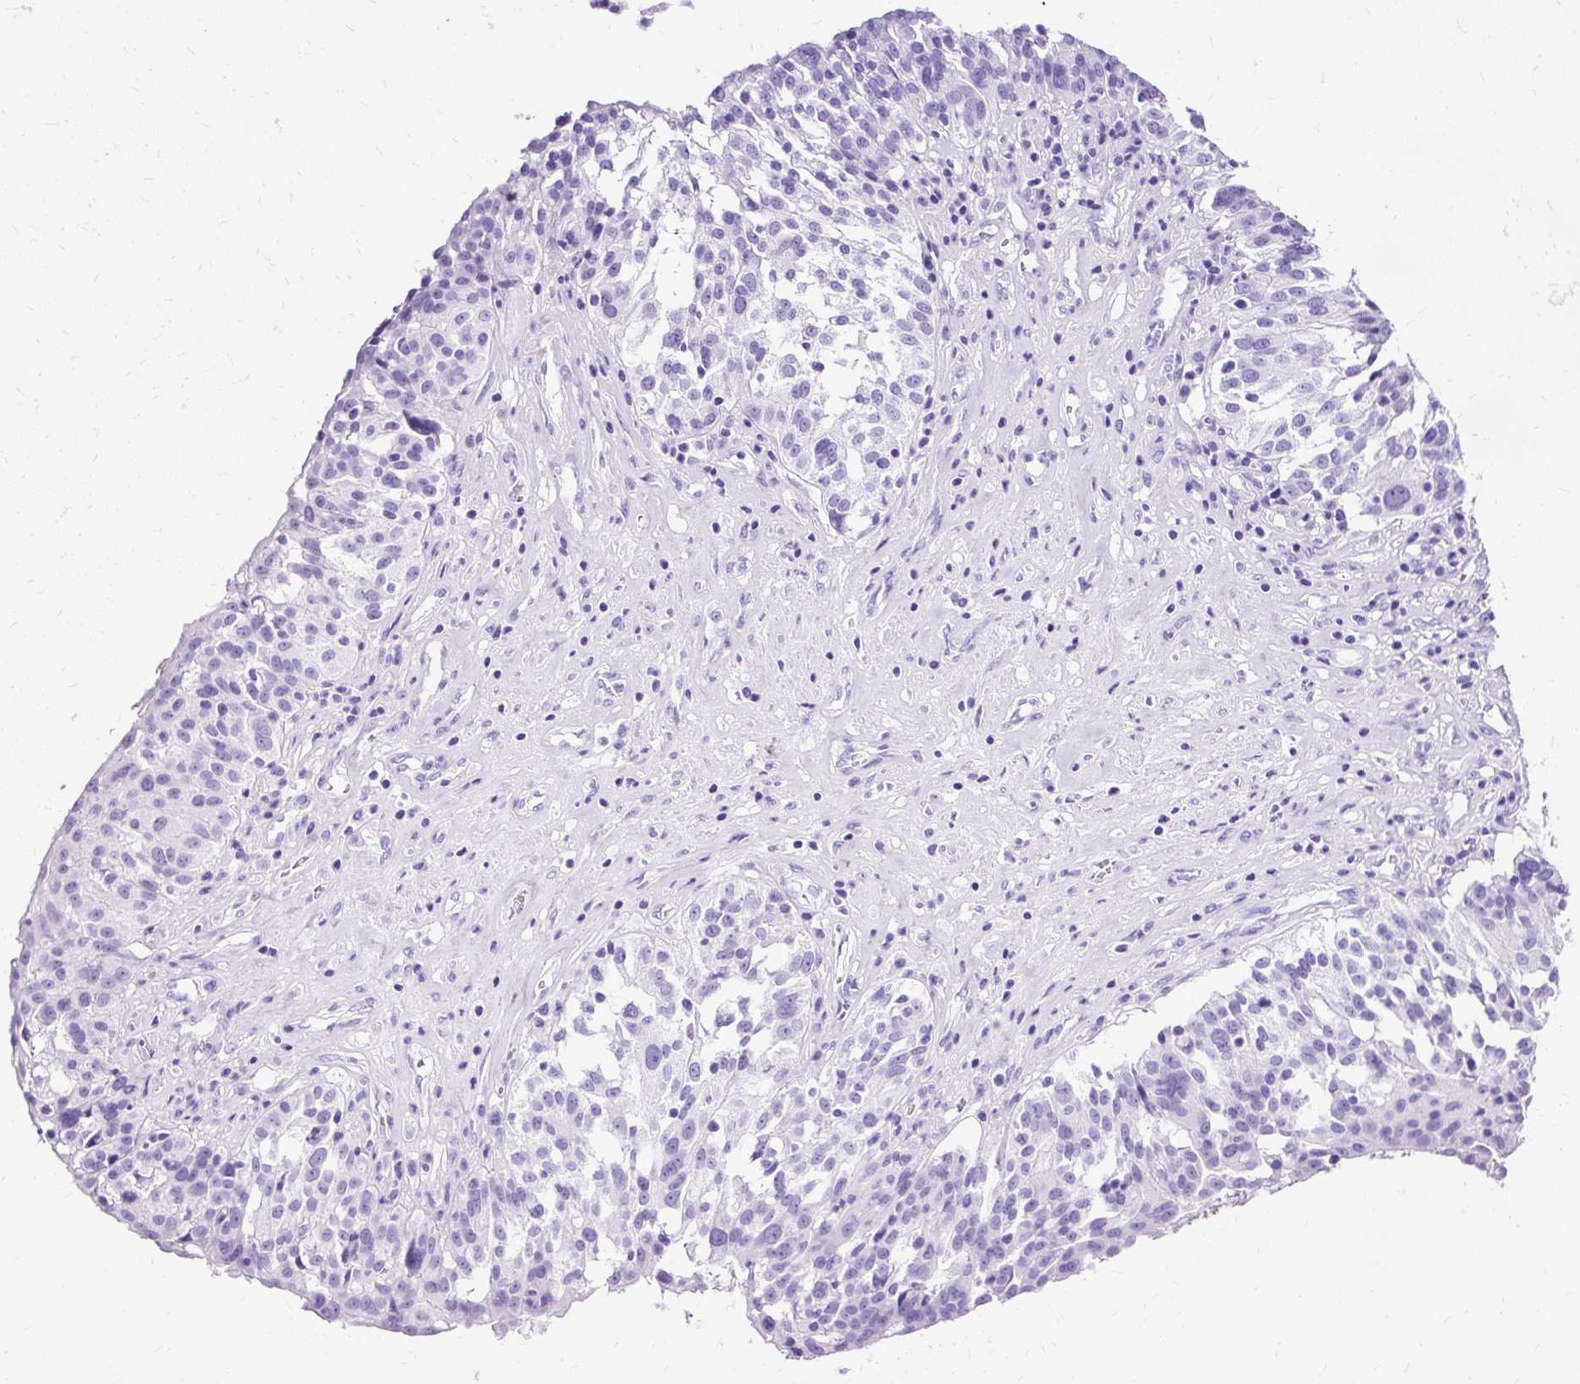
{"staining": {"intensity": "negative", "quantity": "none", "location": "none"}, "tissue": "ovarian cancer", "cell_type": "Tumor cells", "image_type": "cancer", "snomed": [{"axis": "morphology", "description": "Cystadenocarcinoma, serous, NOS"}, {"axis": "topography", "description": "Ovary"}], "caption": "Ovarian cancer (serous cystadenocarcinoma) was stained to show a protein in brown. There is no significant staining in tumor cells.", "gene": "SLC8A2", "patient": {"sex": "female", "age": 59}}